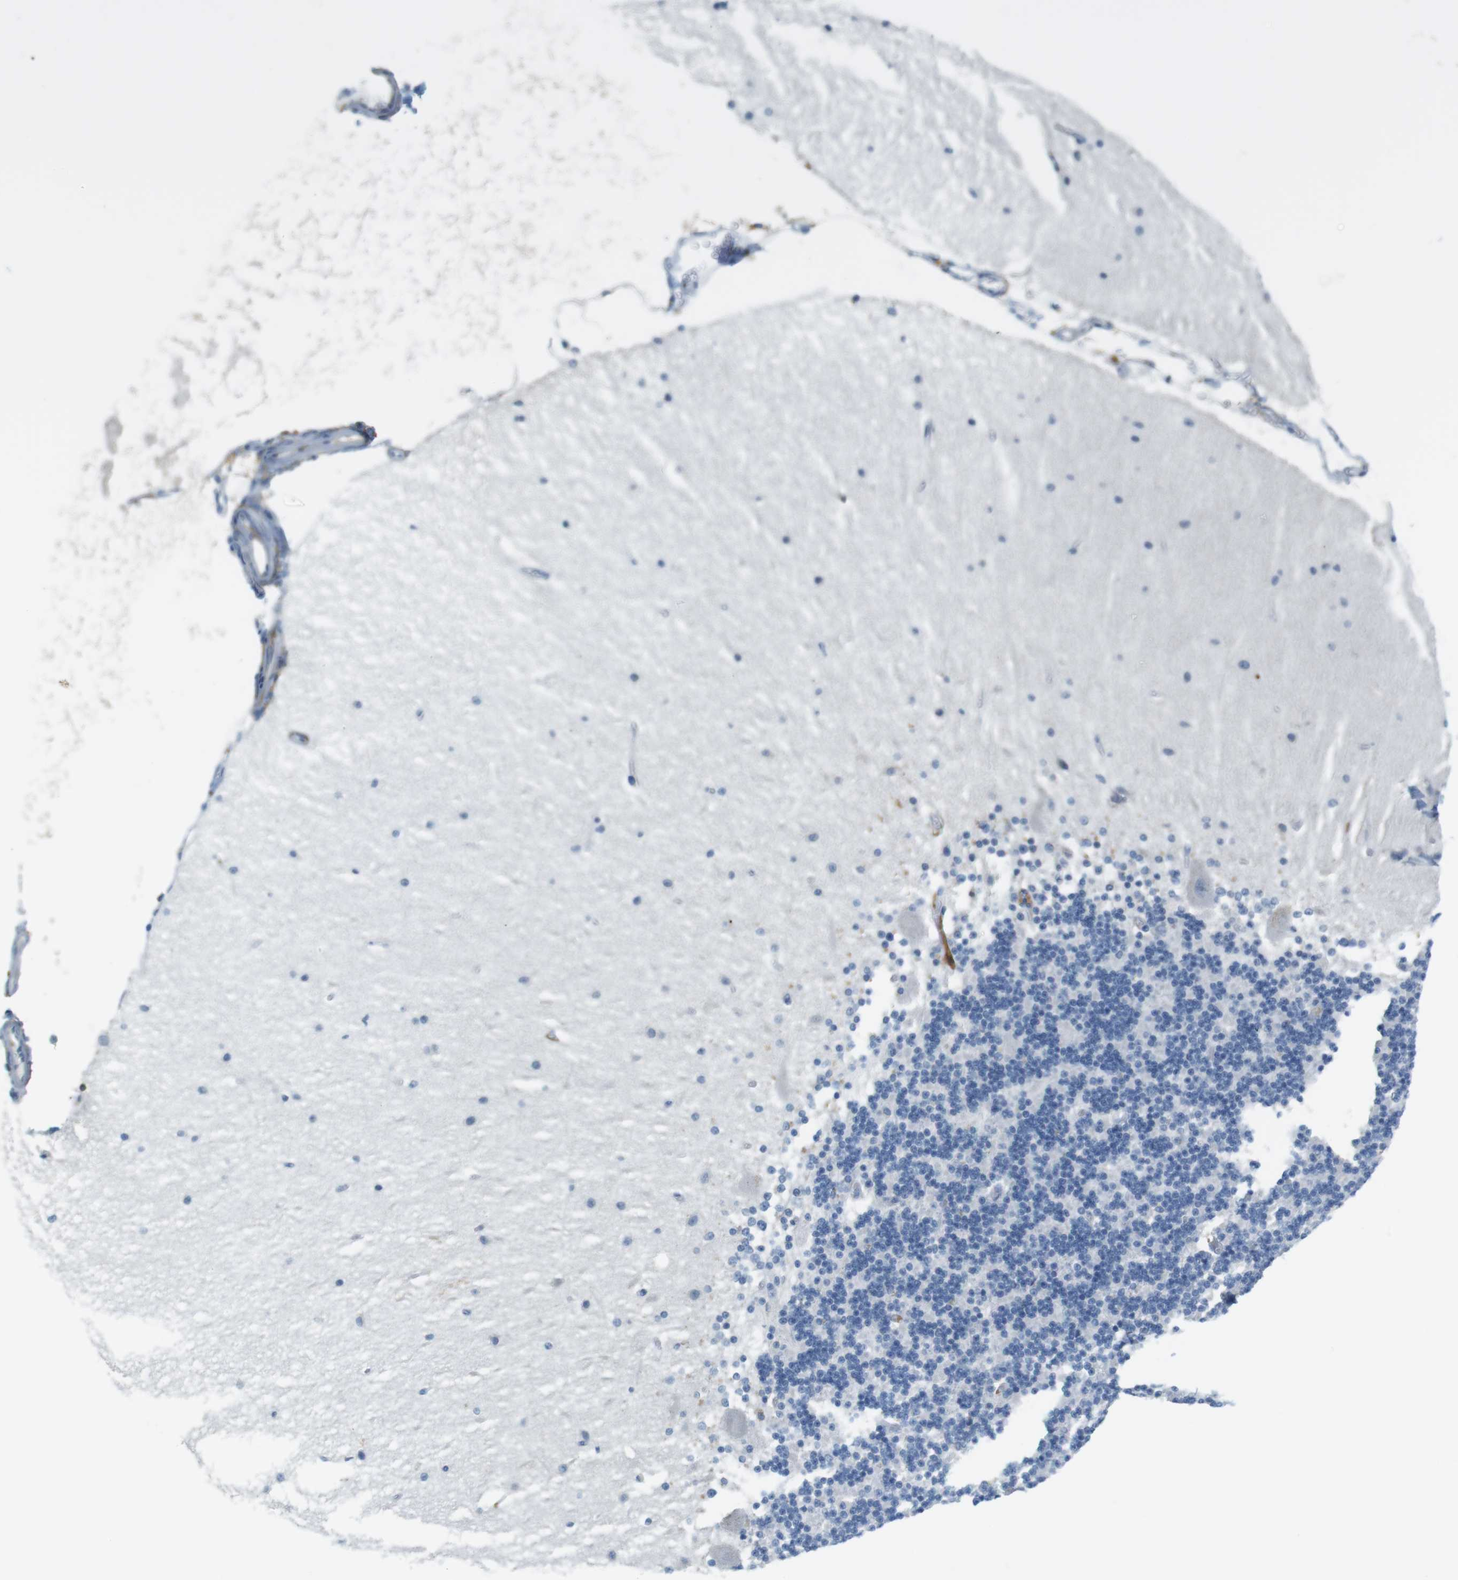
{"staining": {"intensity": "negative", "quantity": "none", "location": "none"}, "tissue": "cerebellum", "cell_type": "Cells in granular layer", "image_type": "normal", "snomed": [{"axis": "morphology", "description": "Normal tissue, NOS"}, {"axis": "topography", "description": "Cerebellum"}], "caption": "The micrograph shows no staining of cells in granular layer in benign cerebellum. (DAB IHC with hematoxylin counter stain).", "gene": "F2R", "patient": {"sex": "female", "age": 54}}